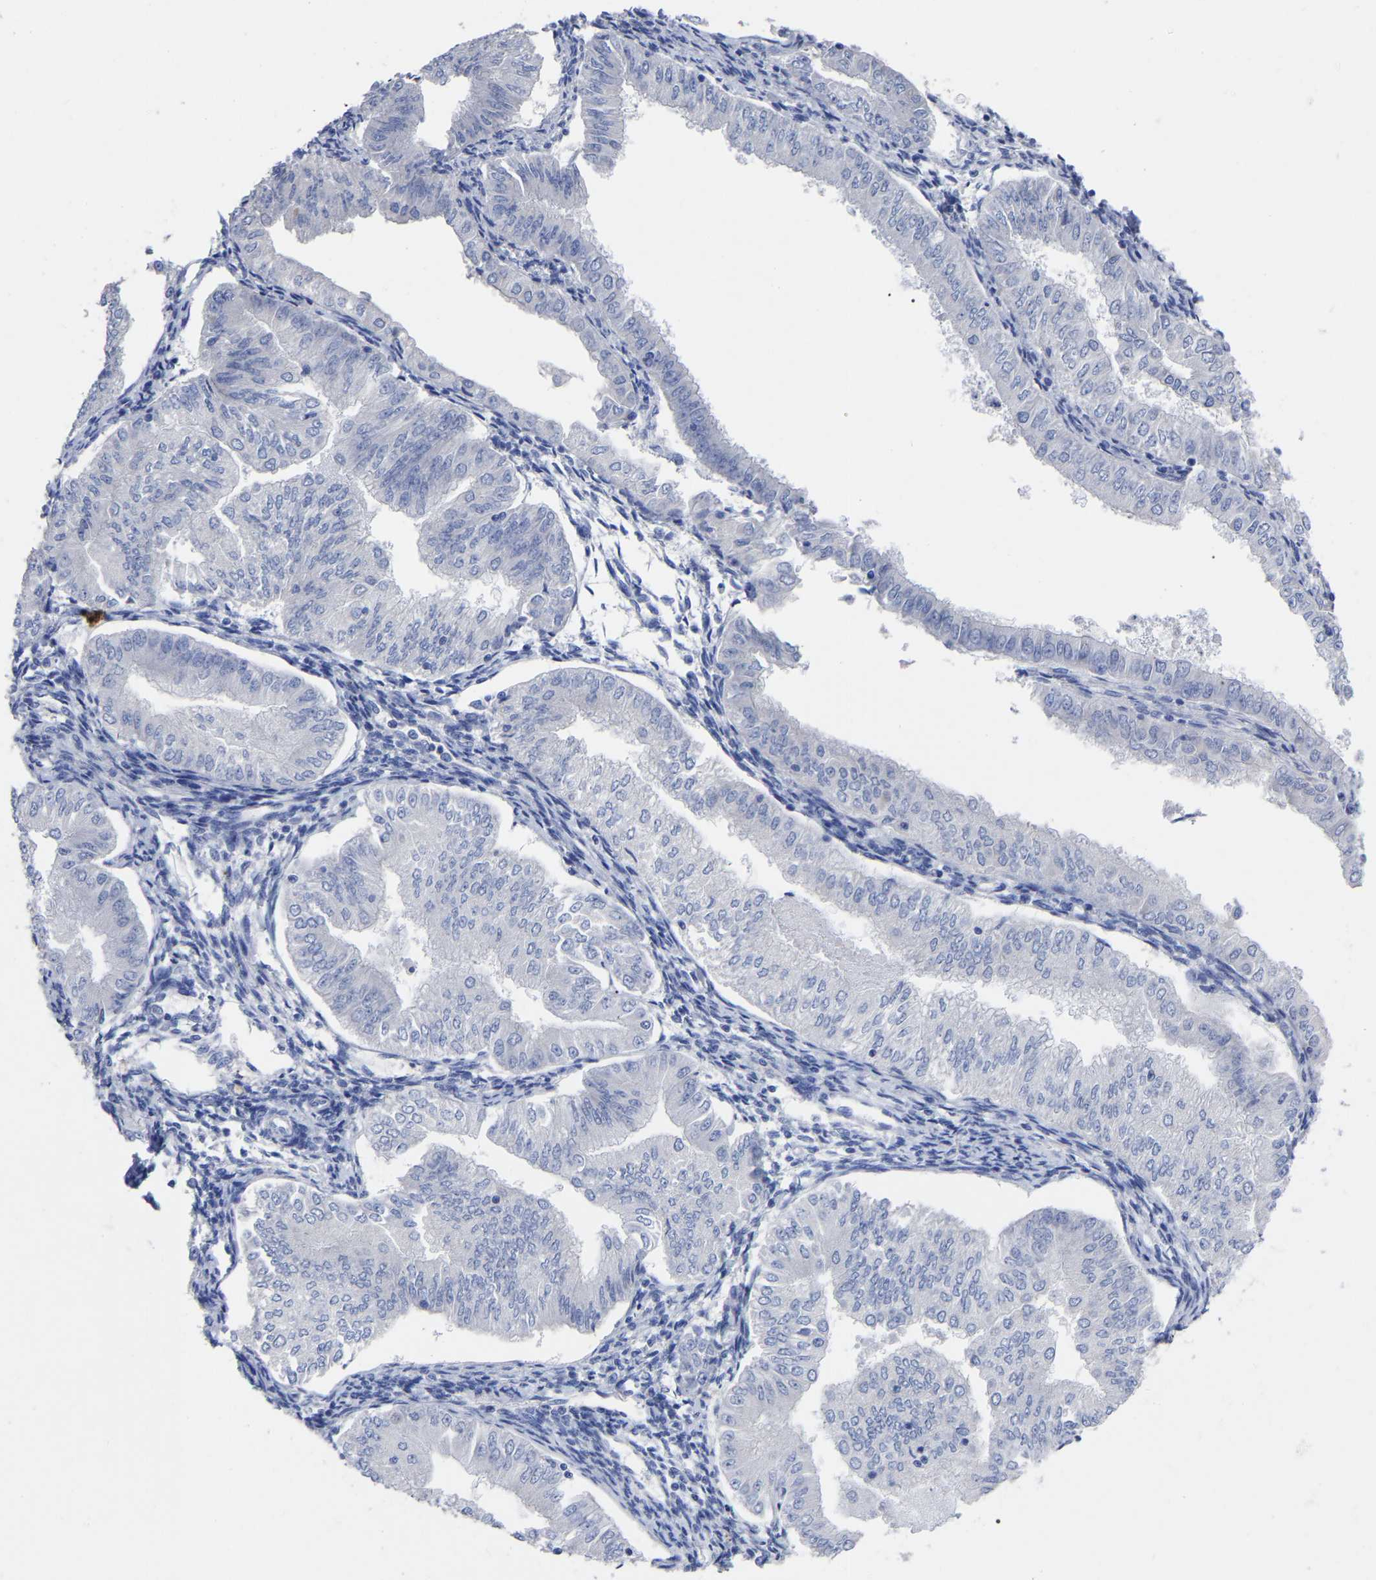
{"staining": {"intensity": "negative", "quantity": "none", "location": "none"}, "tissue": "endometrial cancer", "cell_type": "Tumor cells", "image_type": "cancer", "snomed": [{"axis": "morphology", "description": "Normal tissue, NOS"}, {"axis": "morphology", "description": "Adenocarcinoma, NOS"}, {"axis": "topography", "description": "Endometrium"}], "caption": "Endometrial adenocarcinoma was stained to show a protein in brown. There is no significant expression in tumor cells.", "gene": "ANXA13", "patient": {"sex": "female", "age": 53}}